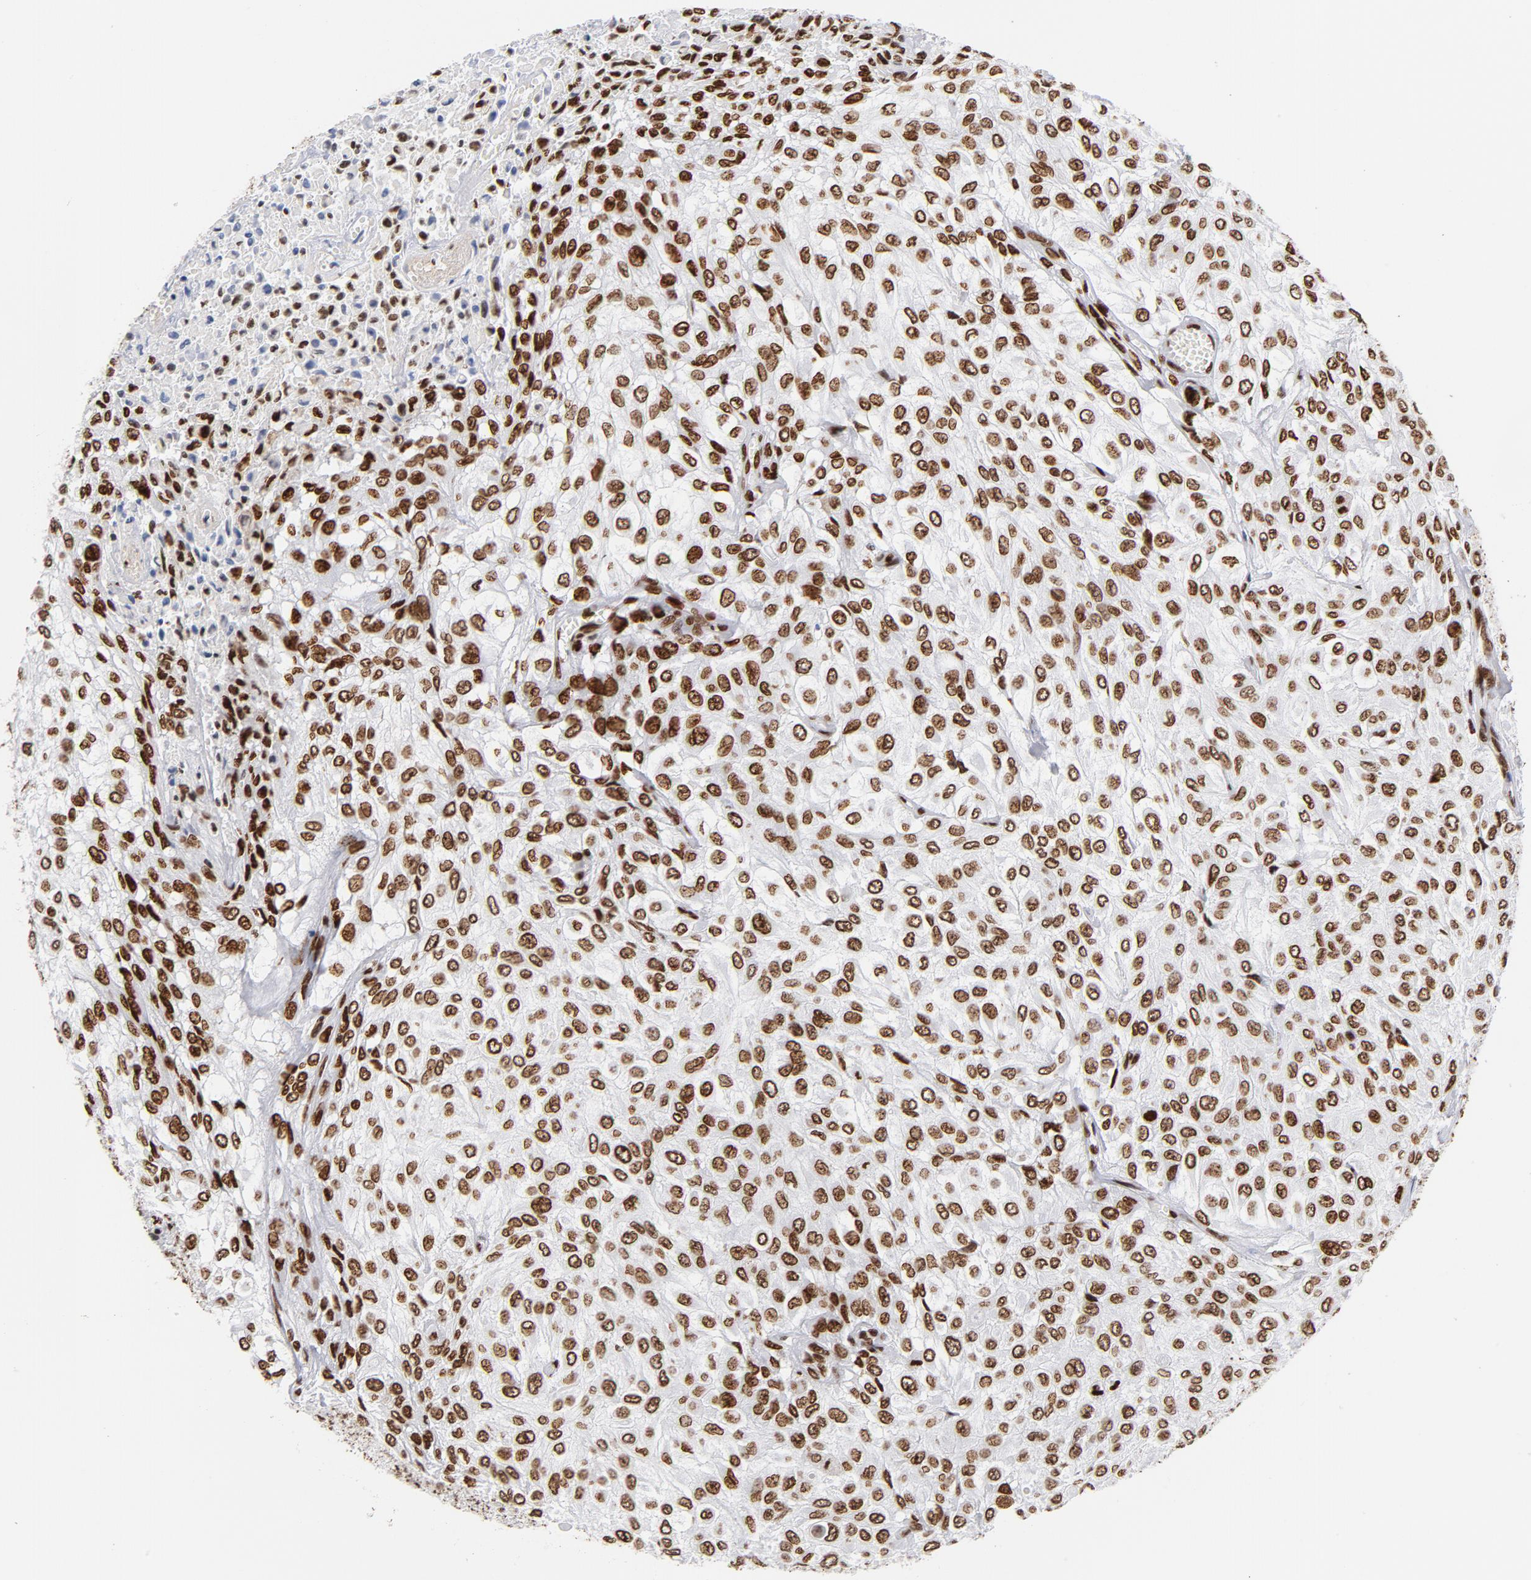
{"staining": {"intensity": "moderate", "quantity": ">75%", "location": "cytoplasmic/membranous,nuclear"}, "tissue": "urothelial cancer", "cell_type": "Tumor cells", "image_type": "cancer", "snomed": [{"axis": "morphology", "description": "Urothelial carcinoma, High grade"}, {"axis": "topography", "description": "Urinary bladder"}], "caption": "This micrograph displays IHC staining of urothelial carcinoma (high-grade), with medium moderate cytoplasmic/membranous and nuclear expression in about >75% of tumor cells.", "gene": "TOP2B", "patient": {"sex": "male", "age": 57}}